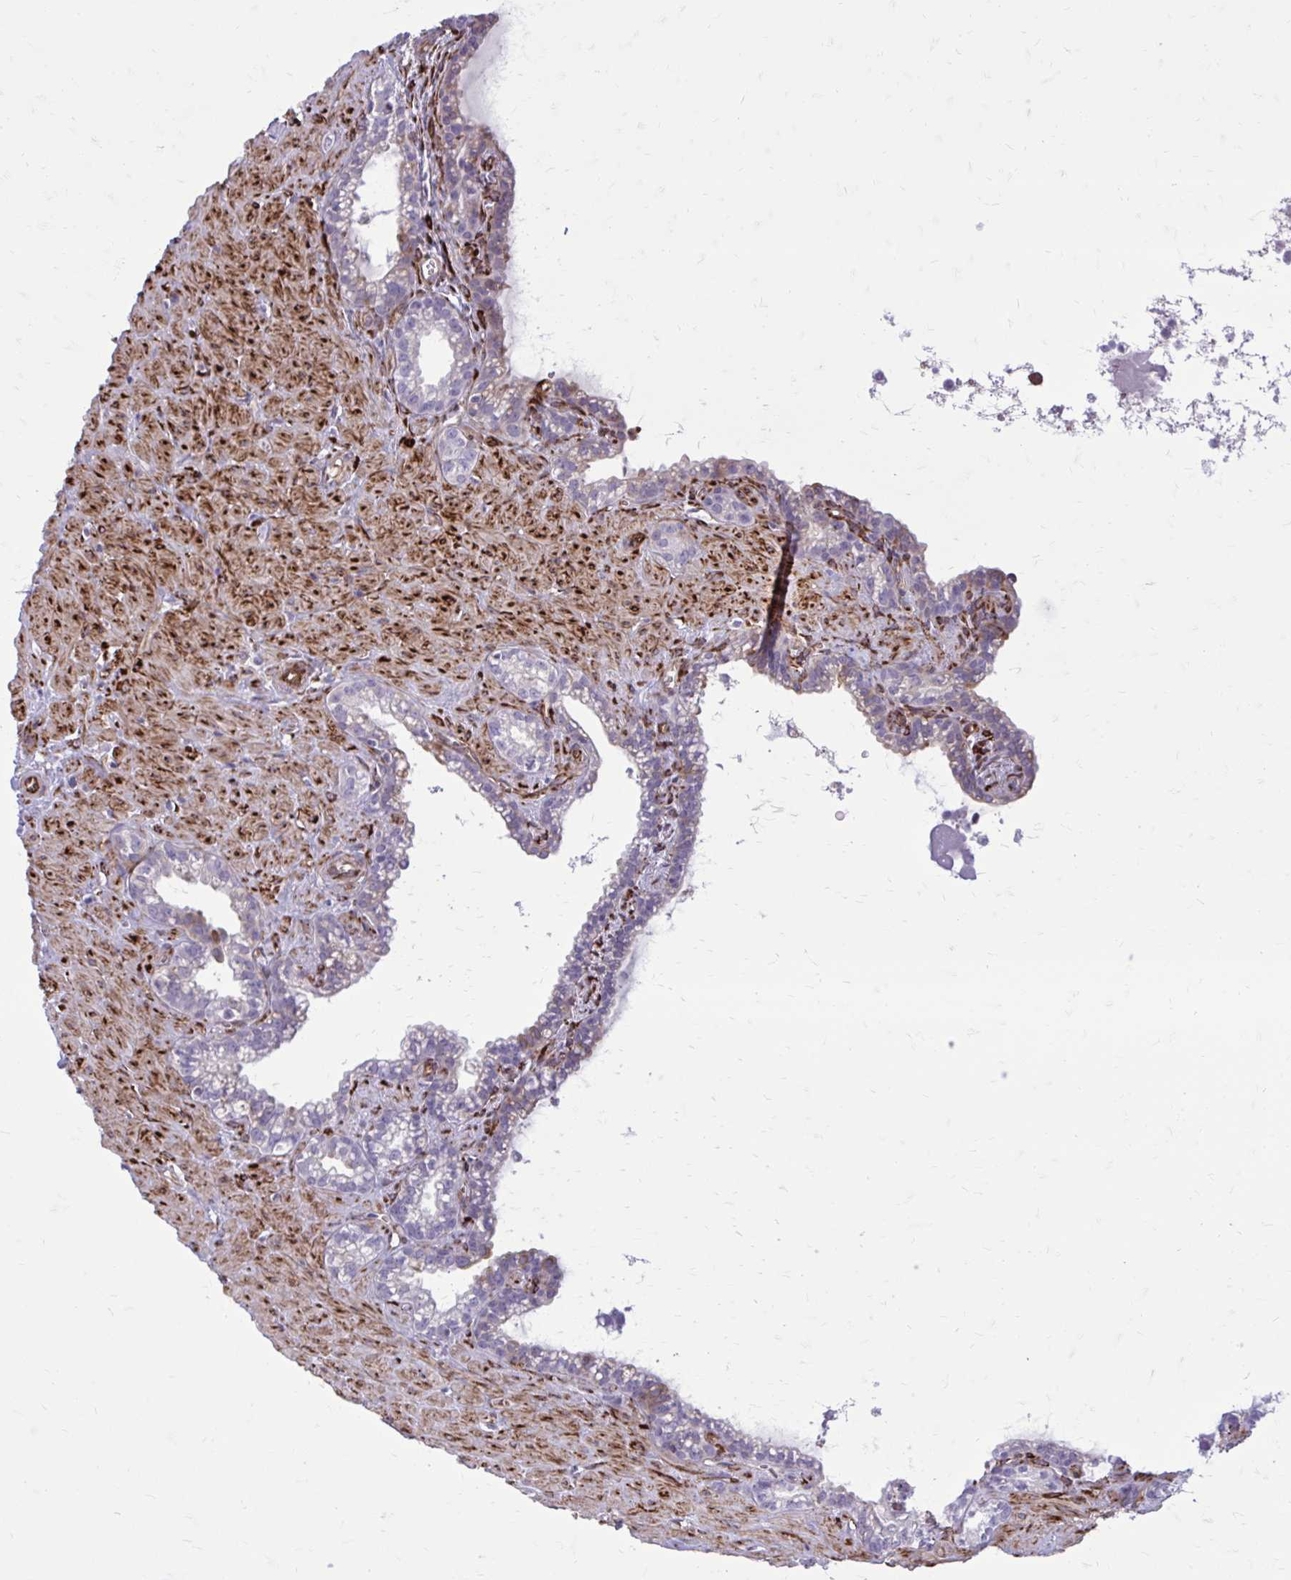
{"staining": {"intensity": "strong", "quantity": "25%-75%", "location": "cytoplasmic/membranous"}, "tissue": "seminal vesicle", "cell_type": "Glandular cells", "image_type": "normal", "snomed": [{"axis": "morphology", "description": "Normal tissue, NOS"}, {"axis": "topography", "description": "Seminal veicle"}], "caption": "High-magnification brightfield microscopy of unremarkable seminal vesicle stained with DAB (3,3'-diaminobenzidine) (brown) and counterstained with hematoxylin (blue). glandular cells exhibit strong cytoplasmic/membranous staining is present in about25%-75% of cells. The protein is stained brown, and the nuclei are stained in blue (DAB IHC with brightfield microscopy, high magnification).", "gene": "BEND5", "patient": {"sex": "male", "age": 76}}